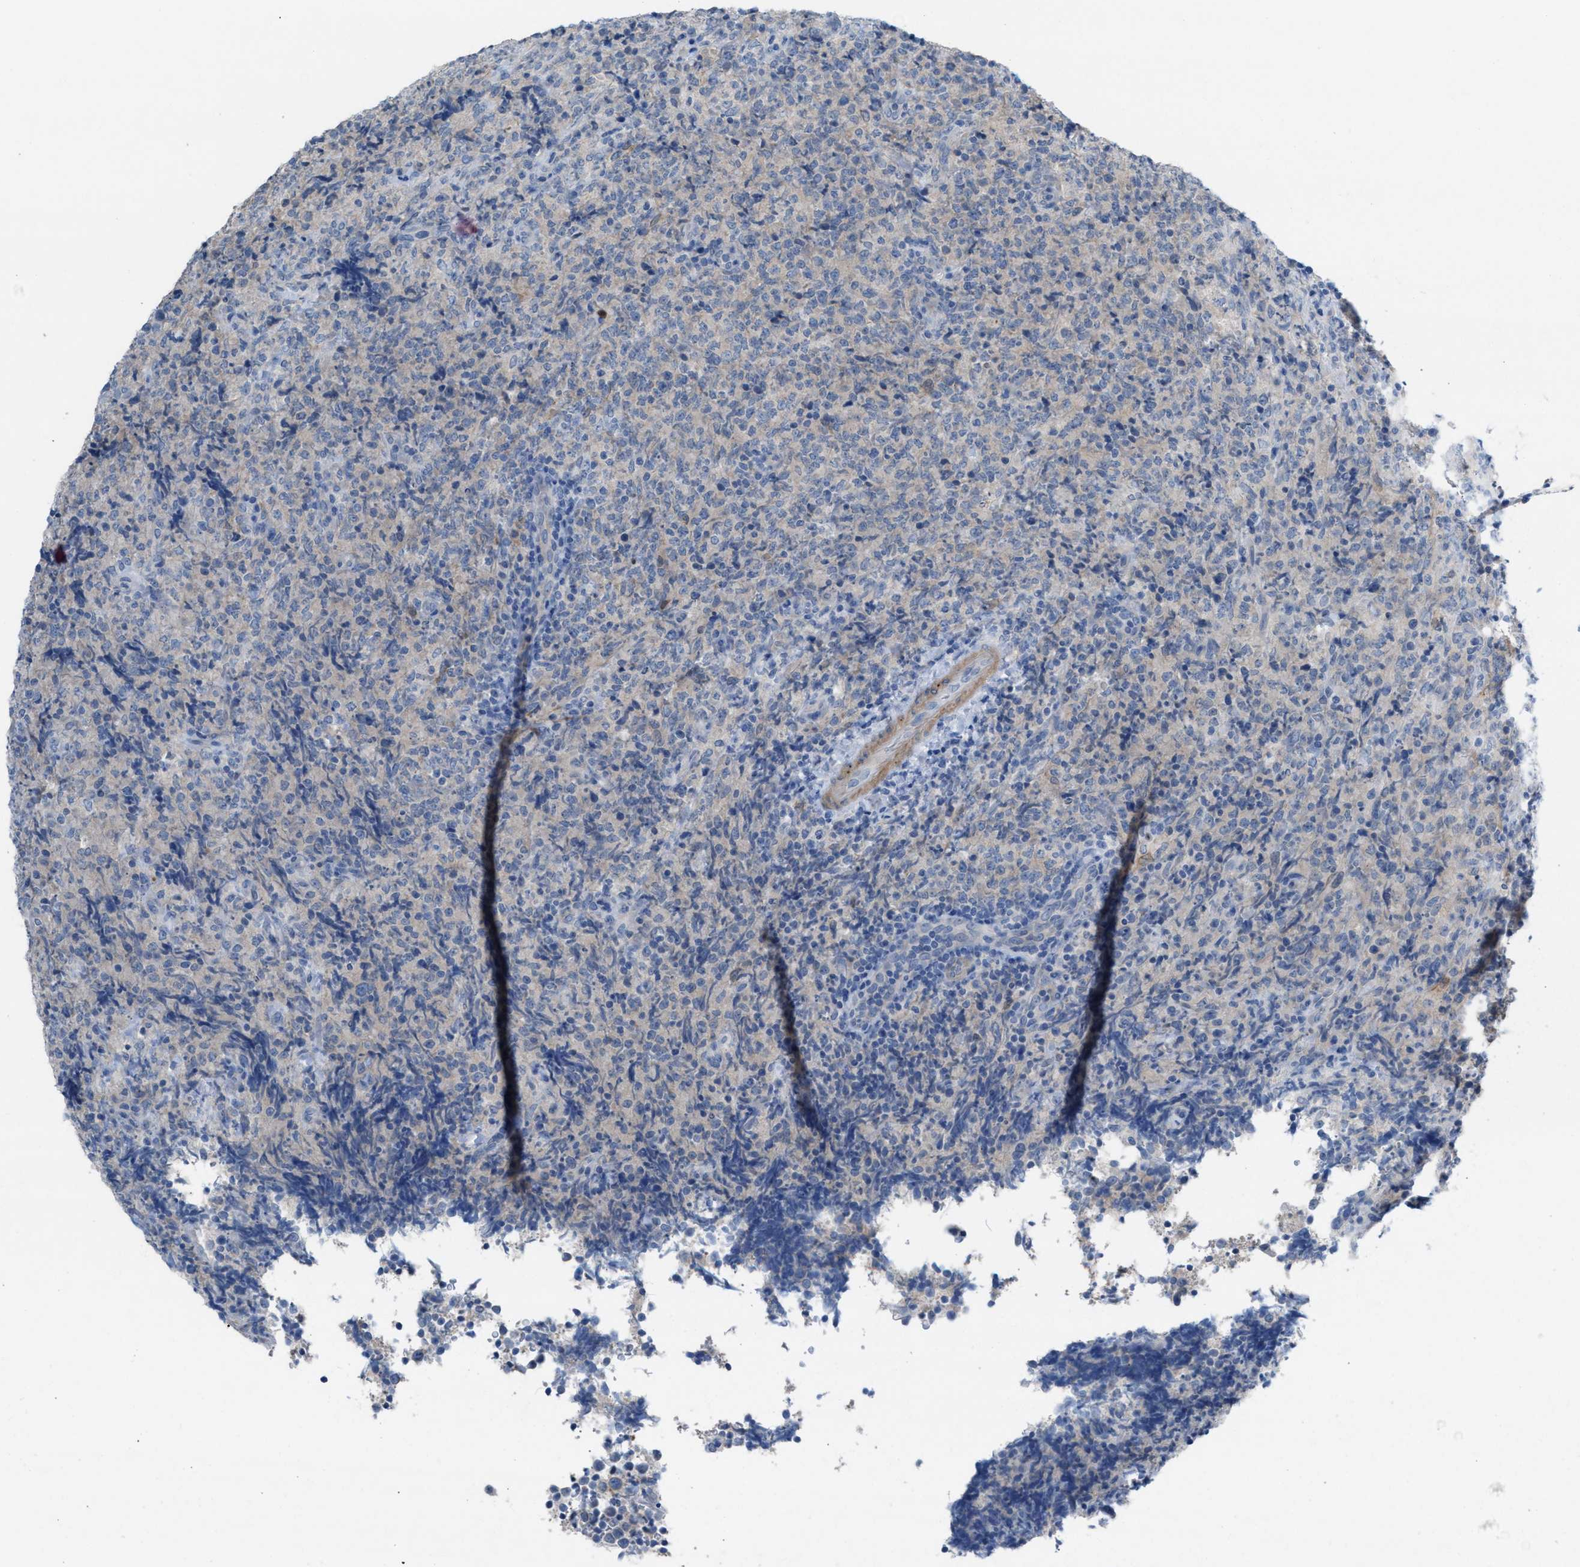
{"staining": {"intensity": "negative", "quantity": "none", "location": "none"}, "tissue": "lymphoma", "cell_type": "Tumor cells", "image_type": "cancer", "snomed": [{"axis": "morphology", "description": "Malignant lymphoma, non-Hodgkin's type, High grade"}, {"axis": "topography", "description": "Tonsil"}], "caption": "The histopathology image shows no significant positivity in tumor cells of lymphoma.", "gene": "ASPA", "patient": {"sex": "female", "age": 36}}